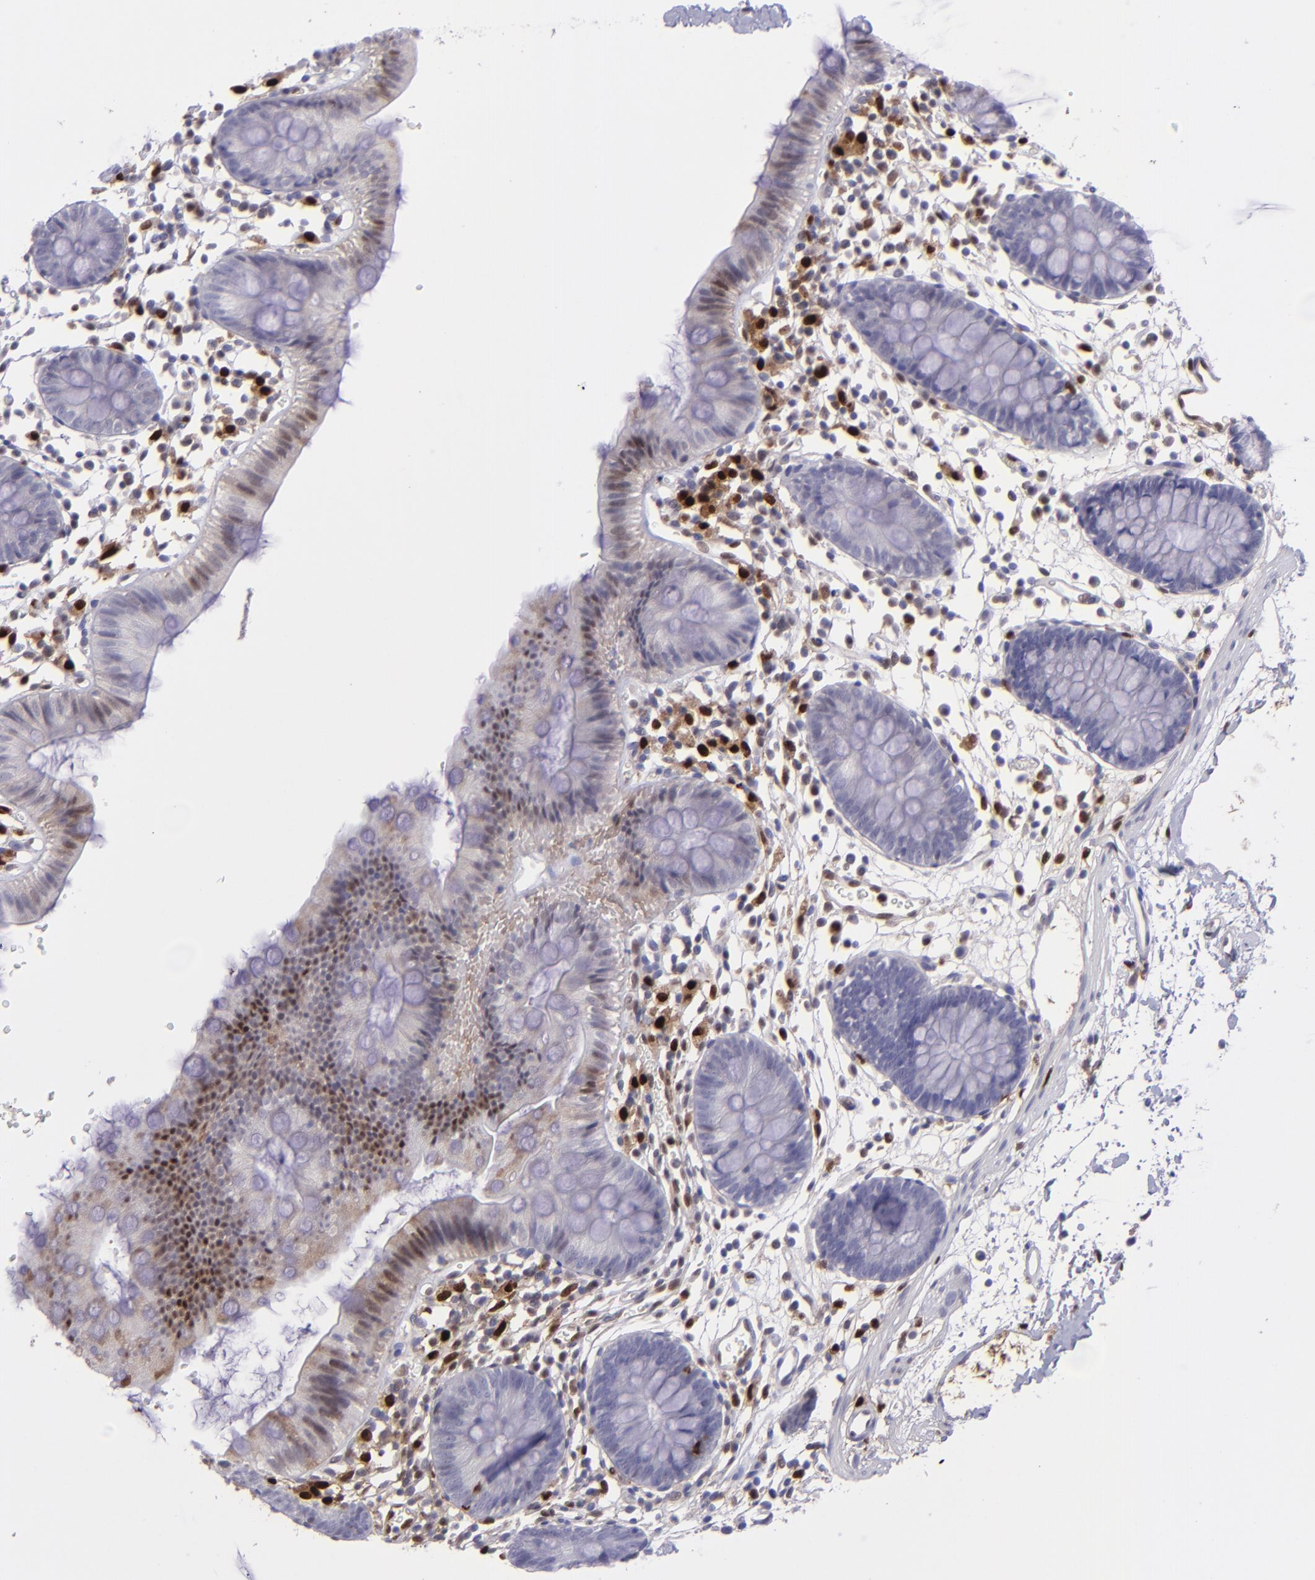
{"staining": {"intensity": "negative", "quantity": "none", "location": "none"}, "tissue": "colon", "cell_type": "Endothelial cells", "image_type": "normal", "snomed": [{"axis": "morphology", "description": "Normal tissue, NOS"}, {"axis": "topography", "description": "Colon"}], "caption": "This image is of benign colon stained with immunohistochemistry to label a protein in brown with the nuclei are counter-stained blue. There is no positivity in endothelial cells. (DAB IHC, high magnification).", "gene": "TYMP", "patient": {"sex": "male", "age": 14}}